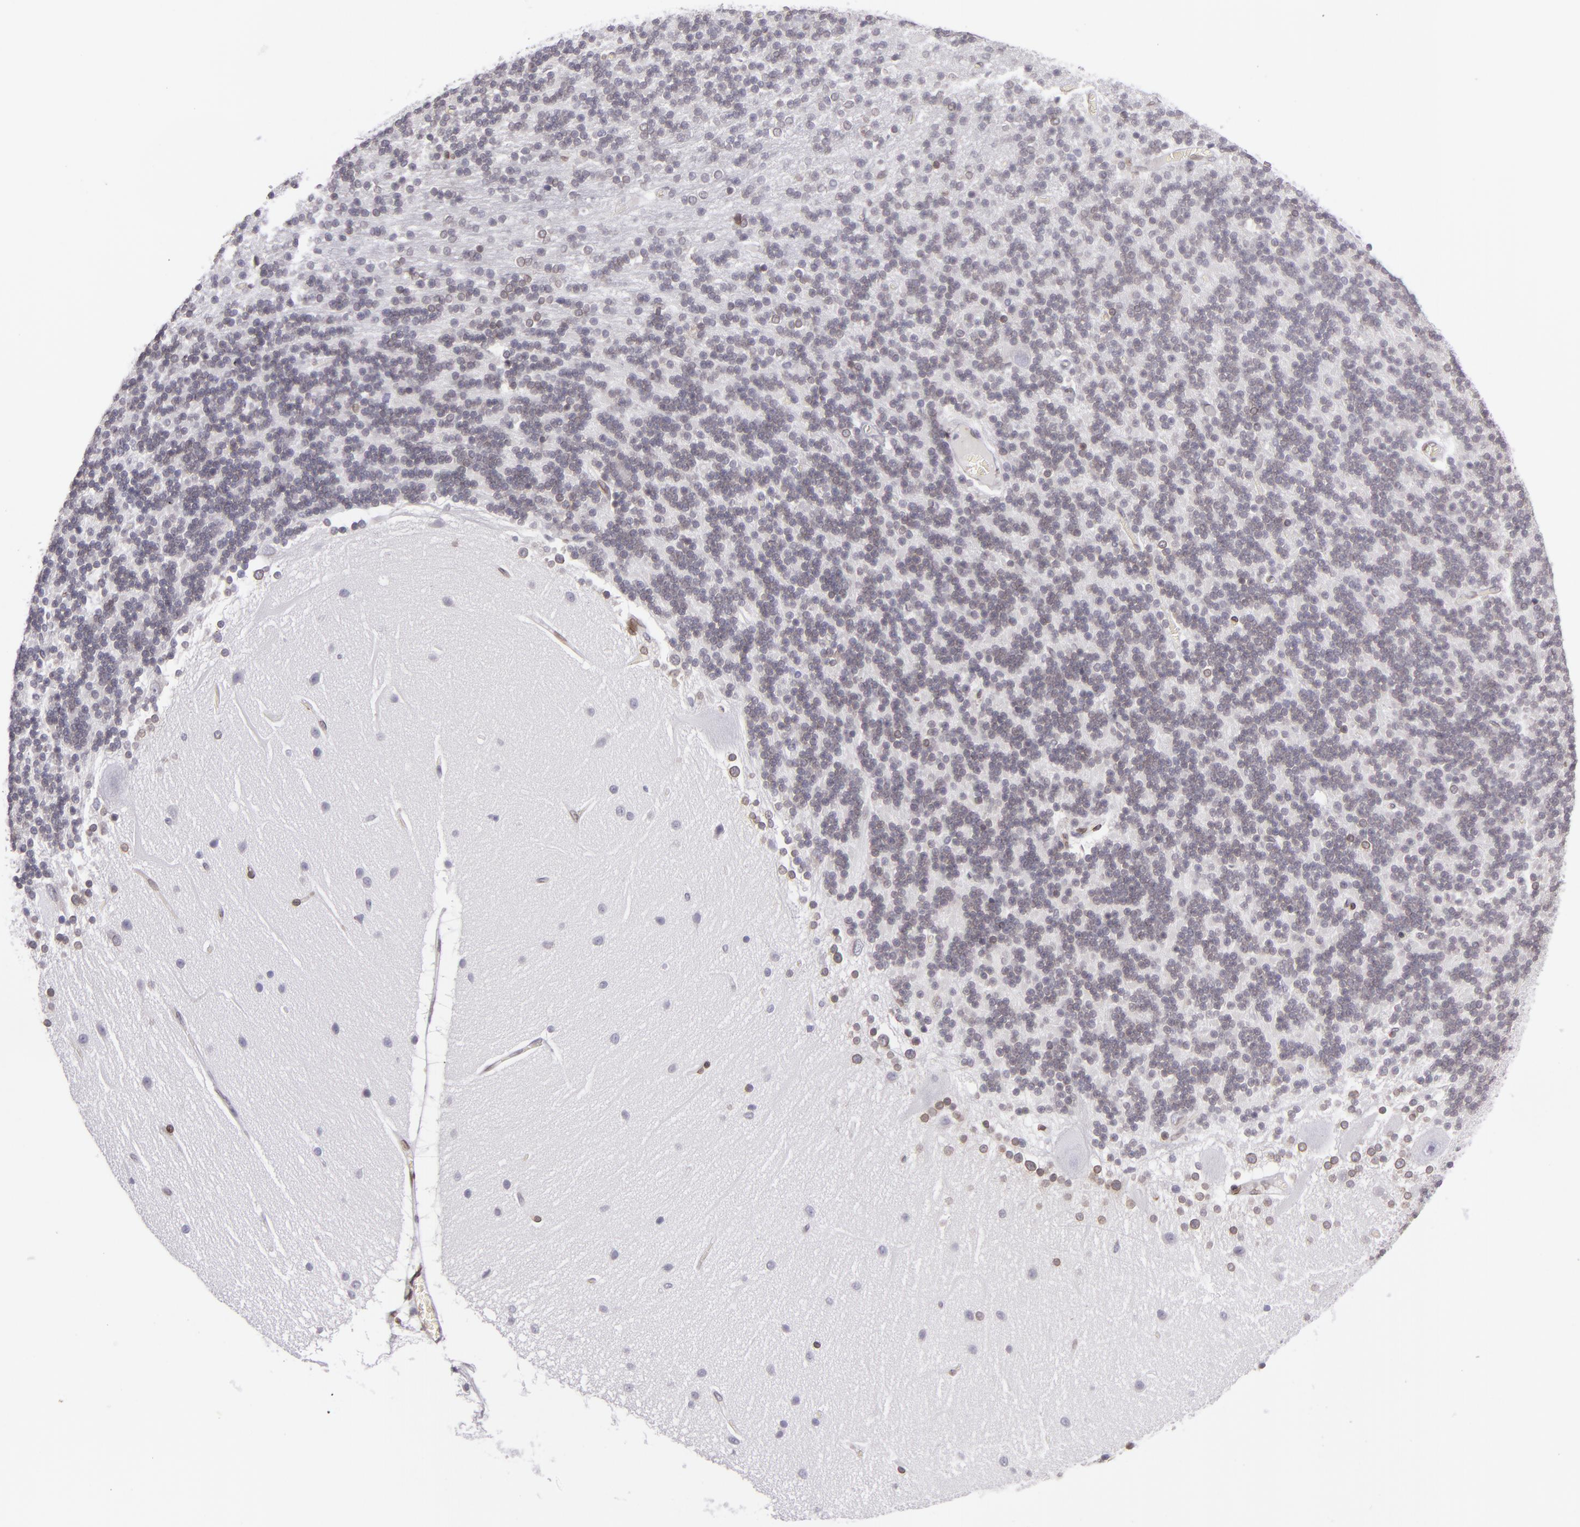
{"staining": {"intensity": "weak", "quantity": "<25%", "location": "nuclear"}, "tissue": "cerebellum", "cell_type": "Cells in granular layer", "image_type": "normal", "snomed": [{"axis": "morphology", "description": "Normal tissue, NOS"}, {"axis": "topography", "description": "Cerebellum"}], "caption": "DAB immunohistochemical staining of benign cerebellum demonstrates no significant staining in cells in granular layer.", "gene": "EMD", "patient": {"sex": "female", "age": 54}}